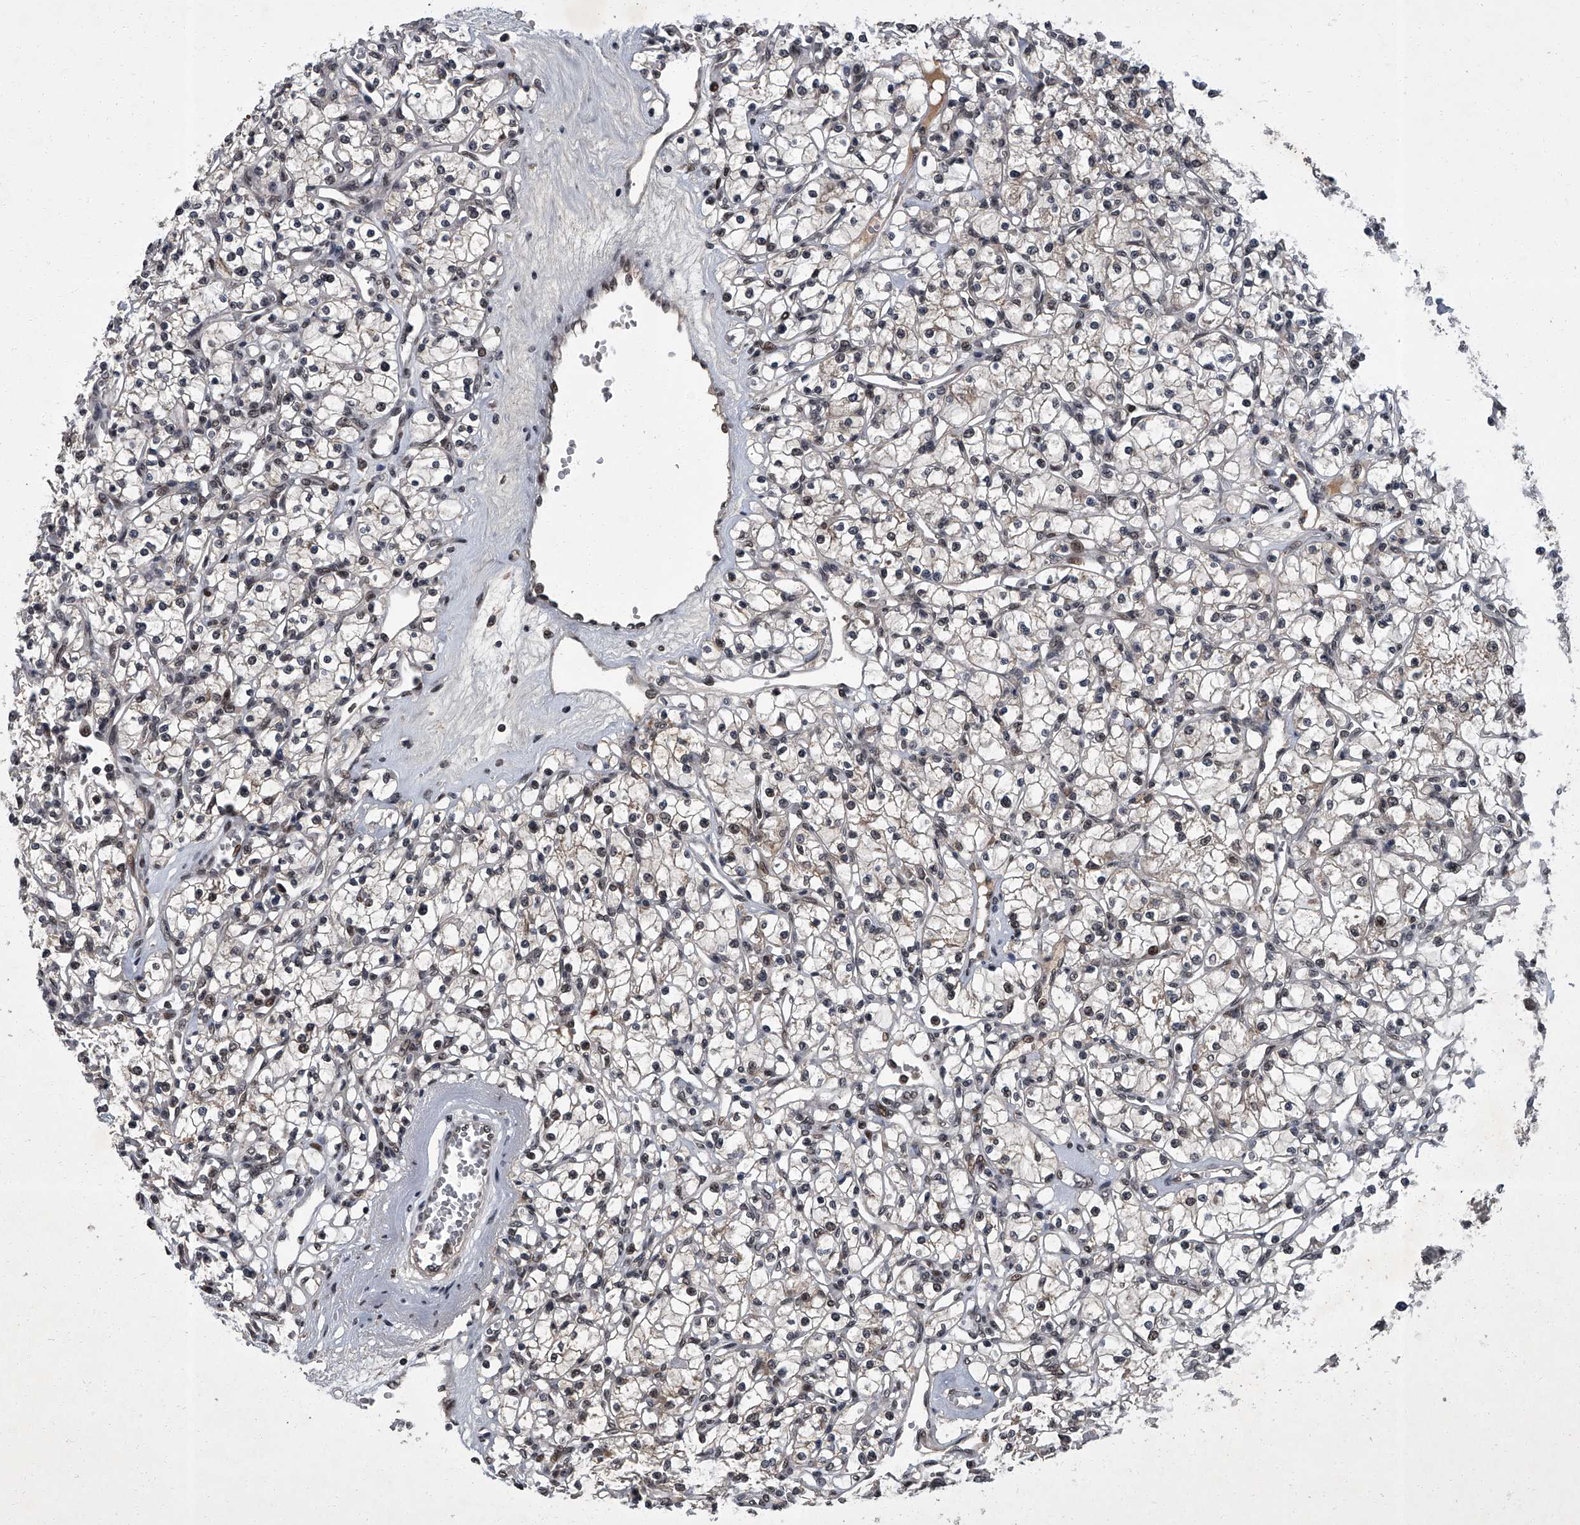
{"staining": {"intensity": "moderate", "quantity": "<25%", "location": "cytoplasmic/membranous,nuclear"}, "tissue": "renal cancer", "cell_type": "Tumor cells", "image_type": "cancer", "snomed": [{"axis": "morphology", "description": "Adenocarcinoma, NOS"}, {"axis": "topography", "description": "Kidney"}], "caption": "The micrograph shows immunohistochemical staining of renal cancer. There is moderate cytoplasmic/membranous and nuclear staining is identified in approximately <25% of tumor cells. (brown staining indicates protein expression, while blue staining denotes nuclei).", "gene": "ZNF518B", "patient": {"sex": "female", "age": 59}}